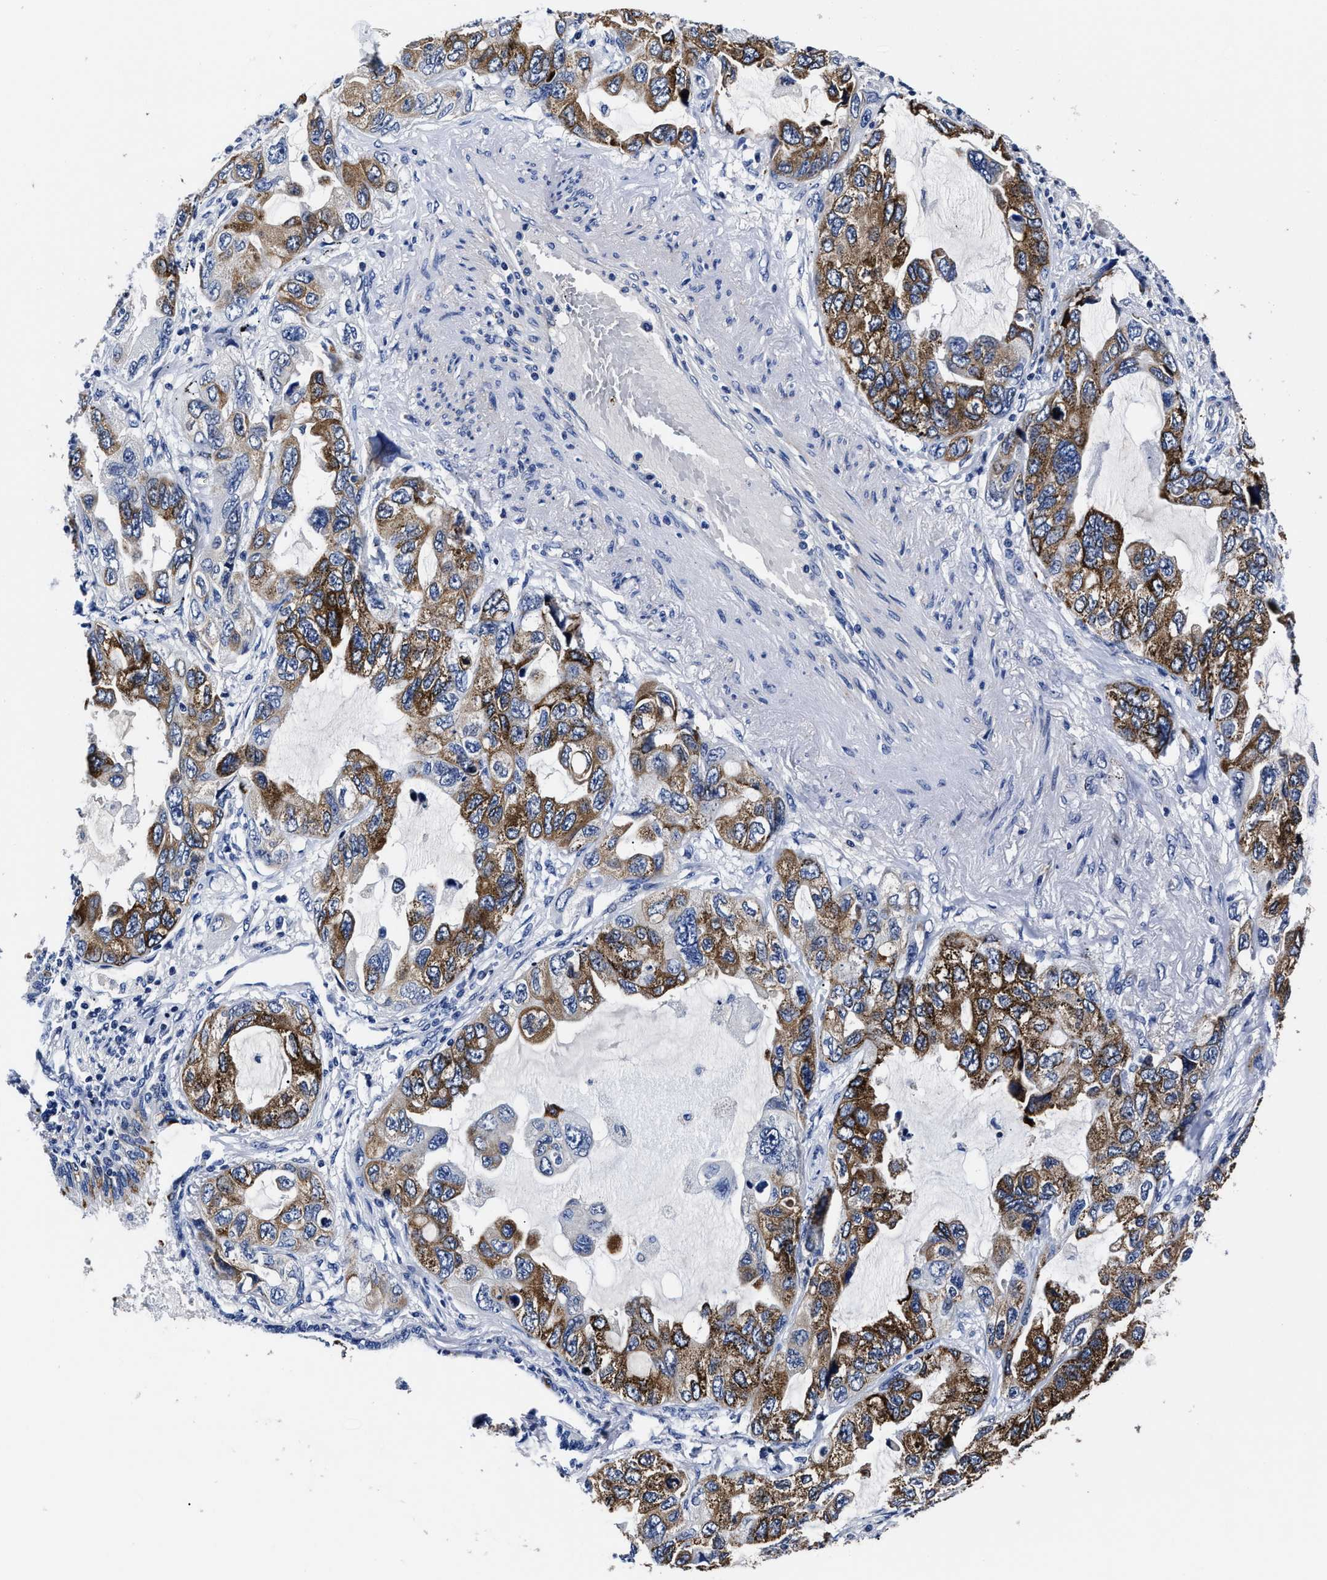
{"staining": {"intensity": "strong", "quantity": "25%-75%", "location": "cytoplasmic/membranous"}, "tissue": "lung cancer", "cell_type": "Tumor cells", "image_type": "cancer", "snomed": [{"axis": "morphology", "description": "Squamous cell carcinoma, NOS"}, {"axis": "topography", "description": "Lung"}], "caption": "A brown stain labels strong cytoplasmic/membranous expression of a protein in lung cancer (squamous cell carcinoma) tumor cells. Using DAB (brown) and hematoxylin (blue) stains, captured at high magnification using brightfield microscopy.", "gene": "OLFML2A", "patient": {"sex": "female", "age": 73}}